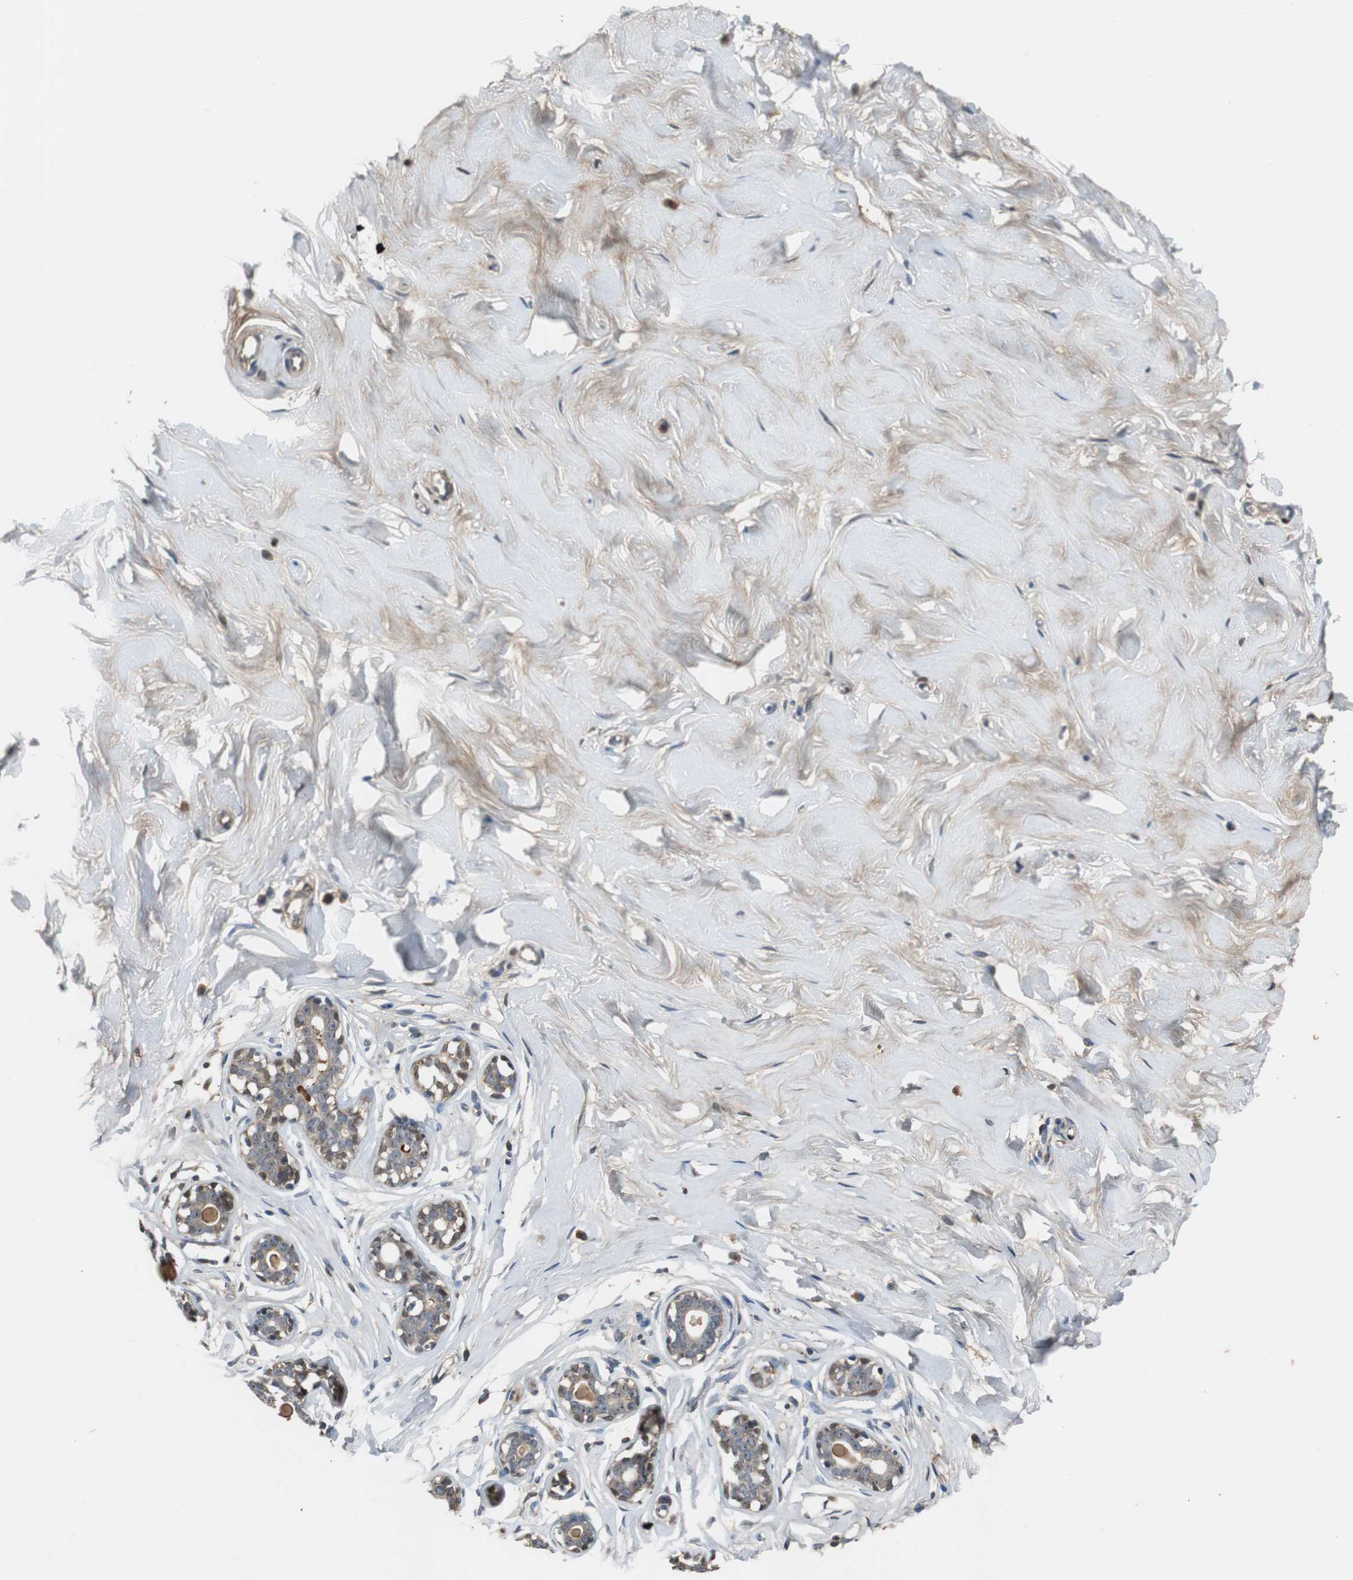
{"staining": {"intensity": "weak", "quantity": ">75%", "location": "cytoplasmic/membranous"}, "tissue": "breast", "cell_type": "Adipocytes", "image_type": "normal", "snomed": [{"axis": "morphology", "description": "Normal tissue, NOS"}, {"axis": "topography", "description": "Breast"}], "caption": "DAB immunohistochemical staining of unremarkable breast demonstrates weak cytoplasmic/membranous protein positivity in approximately >75% of adipocytes. (DAB (3,3'-diaminobenzidine) IHC, brown staining for protein, blue staining for nuclei).", "gene": "FHL2", "patient": {"sex": "female", "age": 23}}